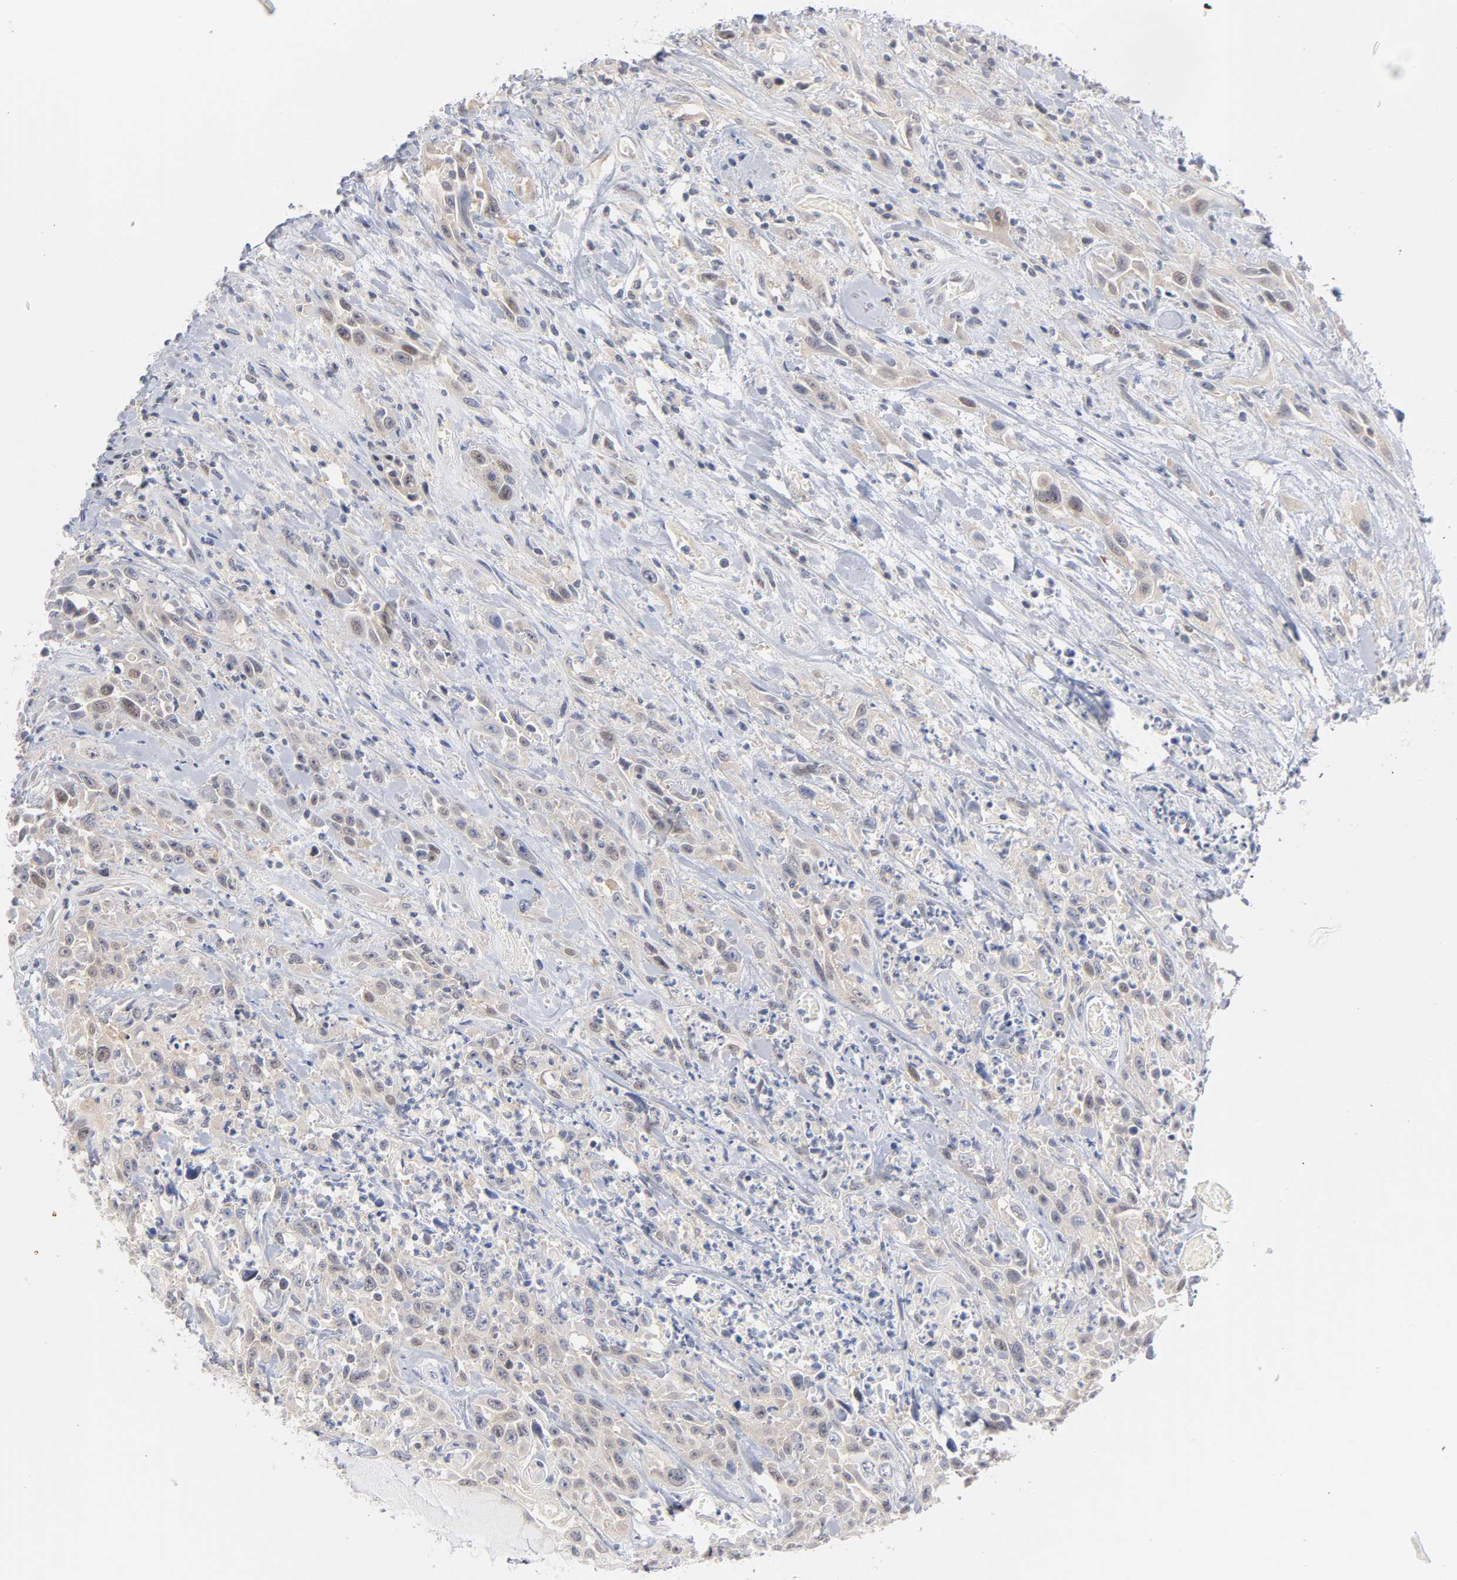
{"staining": {"intensity": "weak", "quantity": "<25%", "location": "nuclear"}, "tissue": "urothelial cancer", "cell_type": "Tumor cells", "image_type": "cancer", "snomed": [{"axis": "morphology", "description": "Urothelial carcinoma, High grade"}, {"axis": "topography", "description": "Urinary bladder"}], "caption": "Tumor cells are negative for brown protein staining in urothelial cancer.", "gene": "UBL4A", "patient": {"sex": "female", "age": 84}}